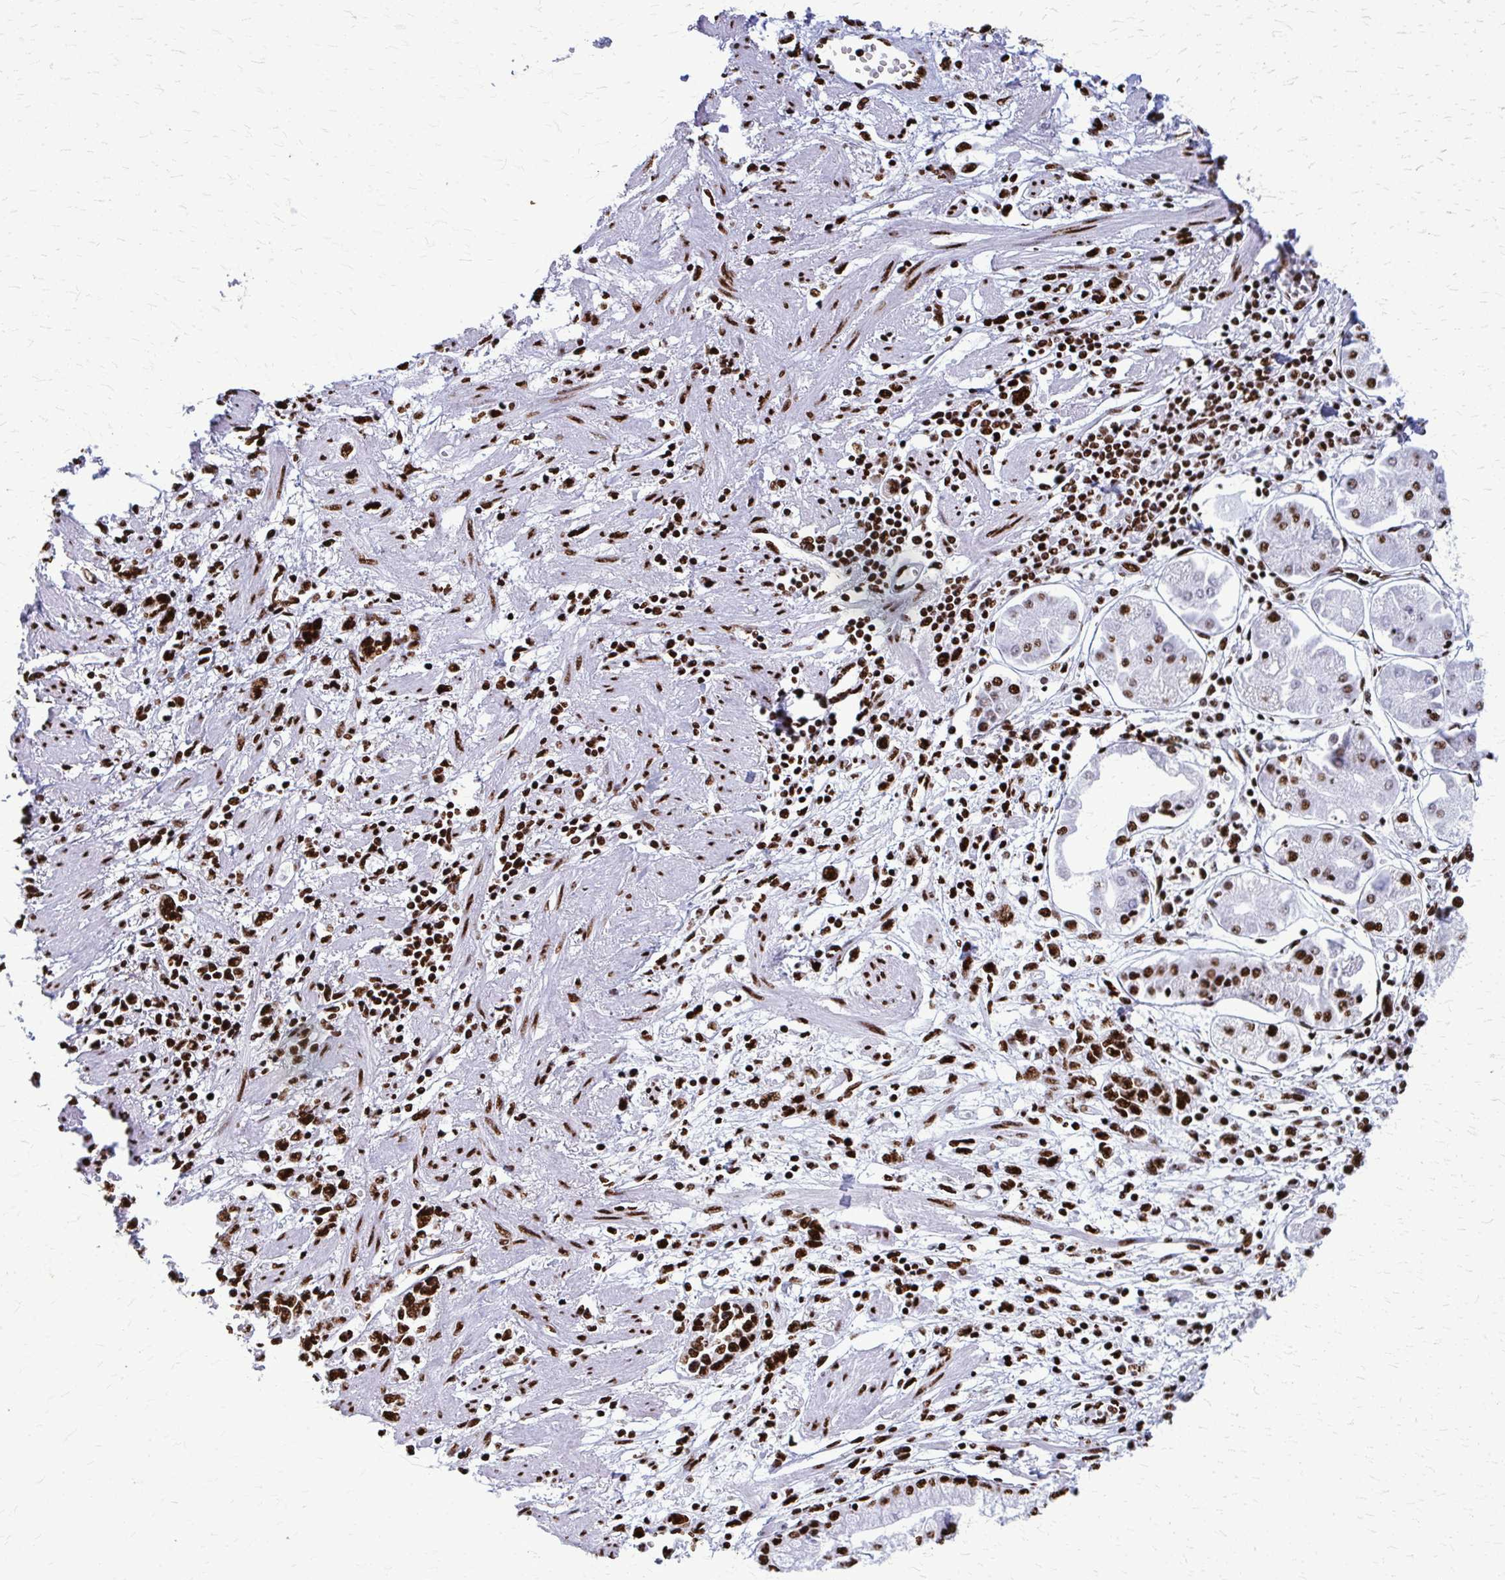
{"staining": {"intensity": "strong", "quantity": ">75%", "location": "nuclear"}, "tissue": "stomach cancer", "cell_type": "Tumor cells", "image_type": "cancer", "snomed": [{"axis": "morphology", "description": "Adenocarcinoma, NOS"}, {"axis": "topography", "description": "Stomach"}], "caption": "An IHC histopathology image of neoplastic tissue is shown. Protein staining in brown highlights strong nuclear positivity in adenocarcinoma (stomach) within tumor cells.", "gene": "SFPQ", "patient": {"sex": "female", "age": 76}}